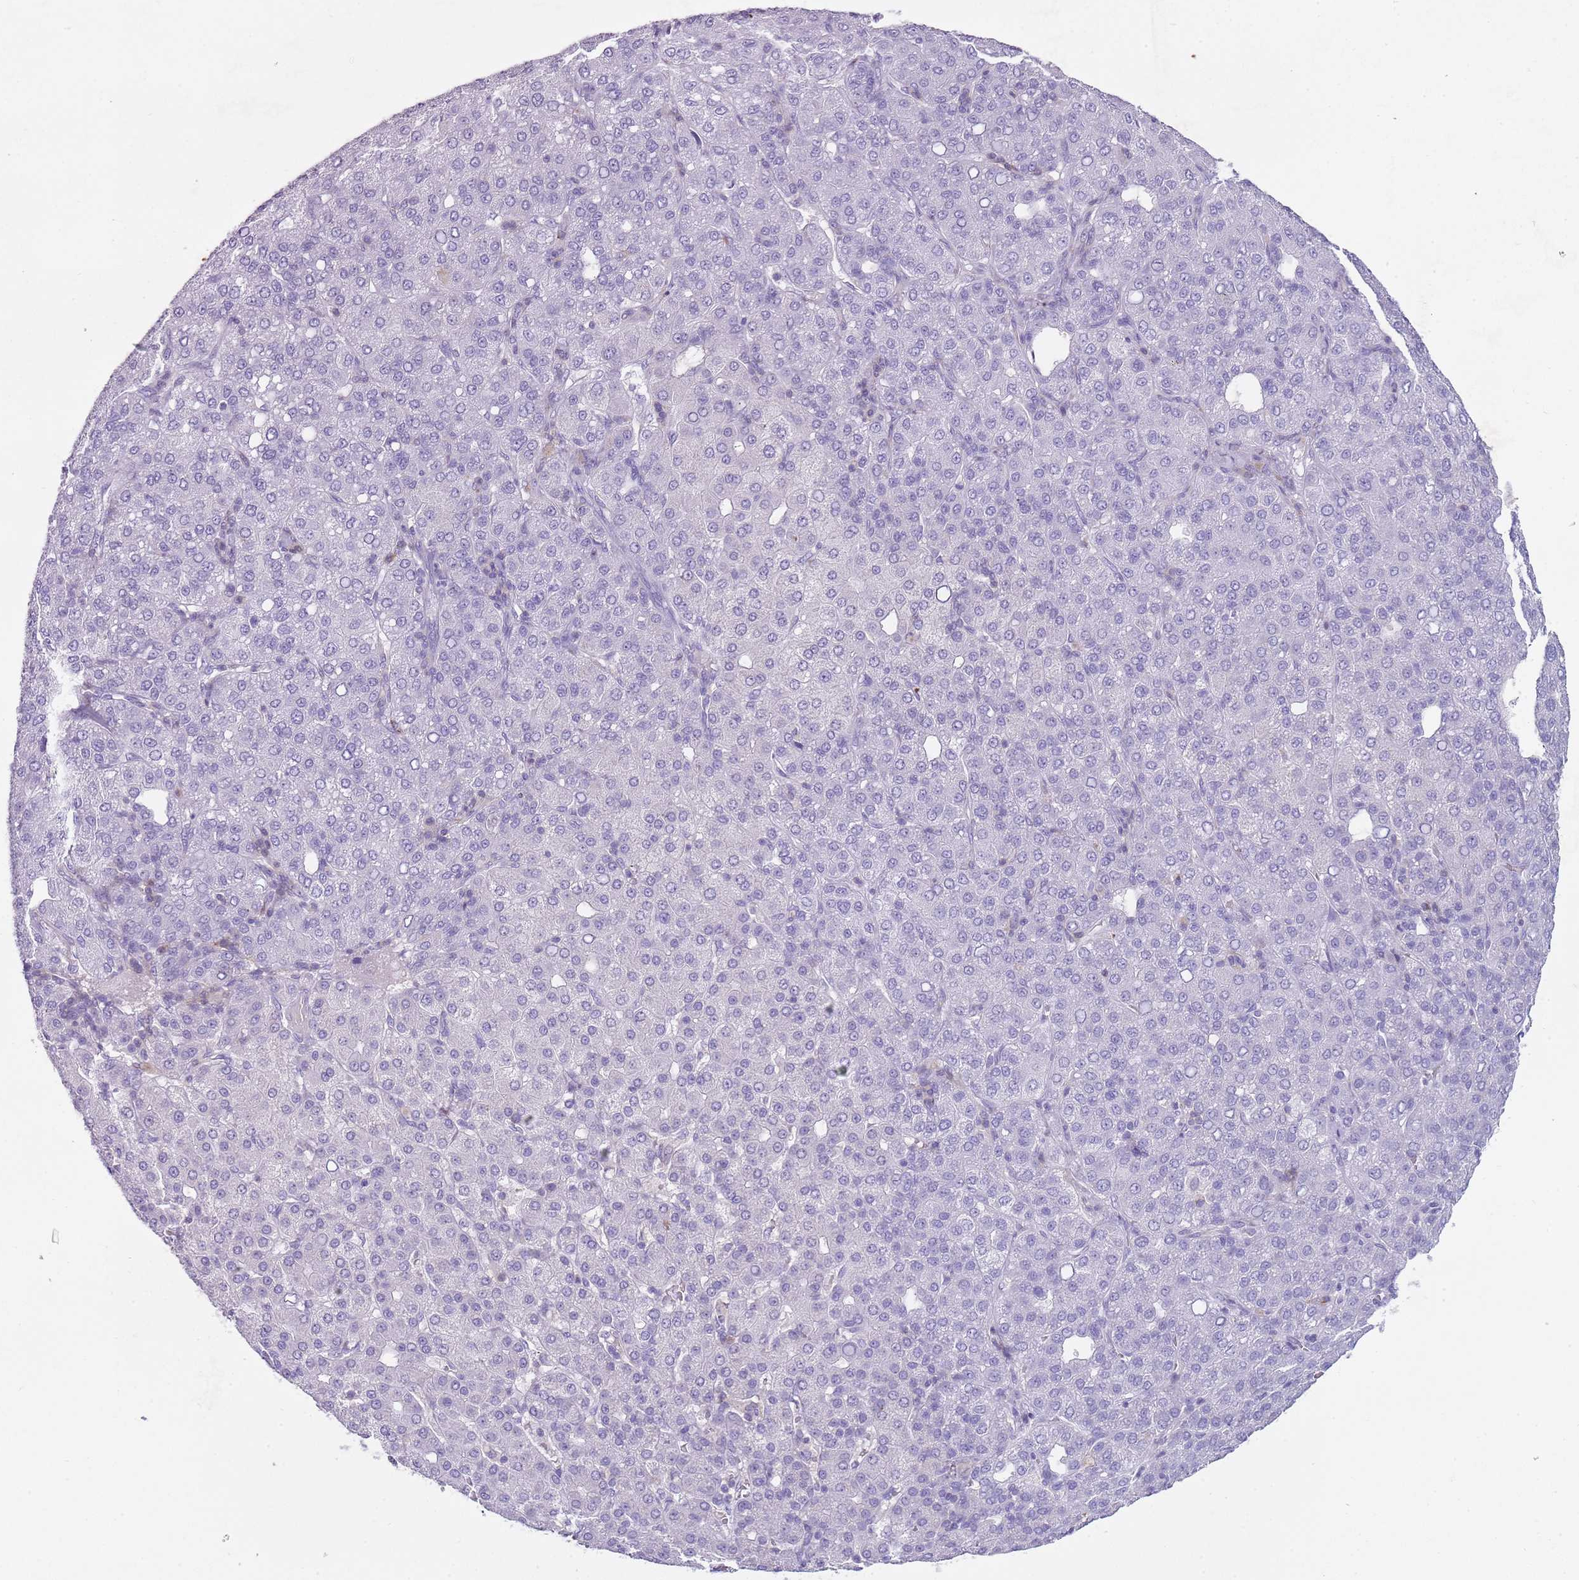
{"staining": {"intensity": "negative", "quantity": "none", "location": "none"}, "tissue": "liver cancer", "cell_type": "Tumor cells", "image_type": "cancer", "snomed": [{"axis": "morphology", "description": "Carcinoma, Hepatocellular, NOS"}, {"axis": "topography", "description": "Liver"}], "caption": "A high-resolution histopathology image shows IHC staining of hepatocellular carcinoma (liver), which demonstrates no significant staining in tumor cells.", "gene": "NBPF20", "patient": {"sex": "male", "age": 65}}